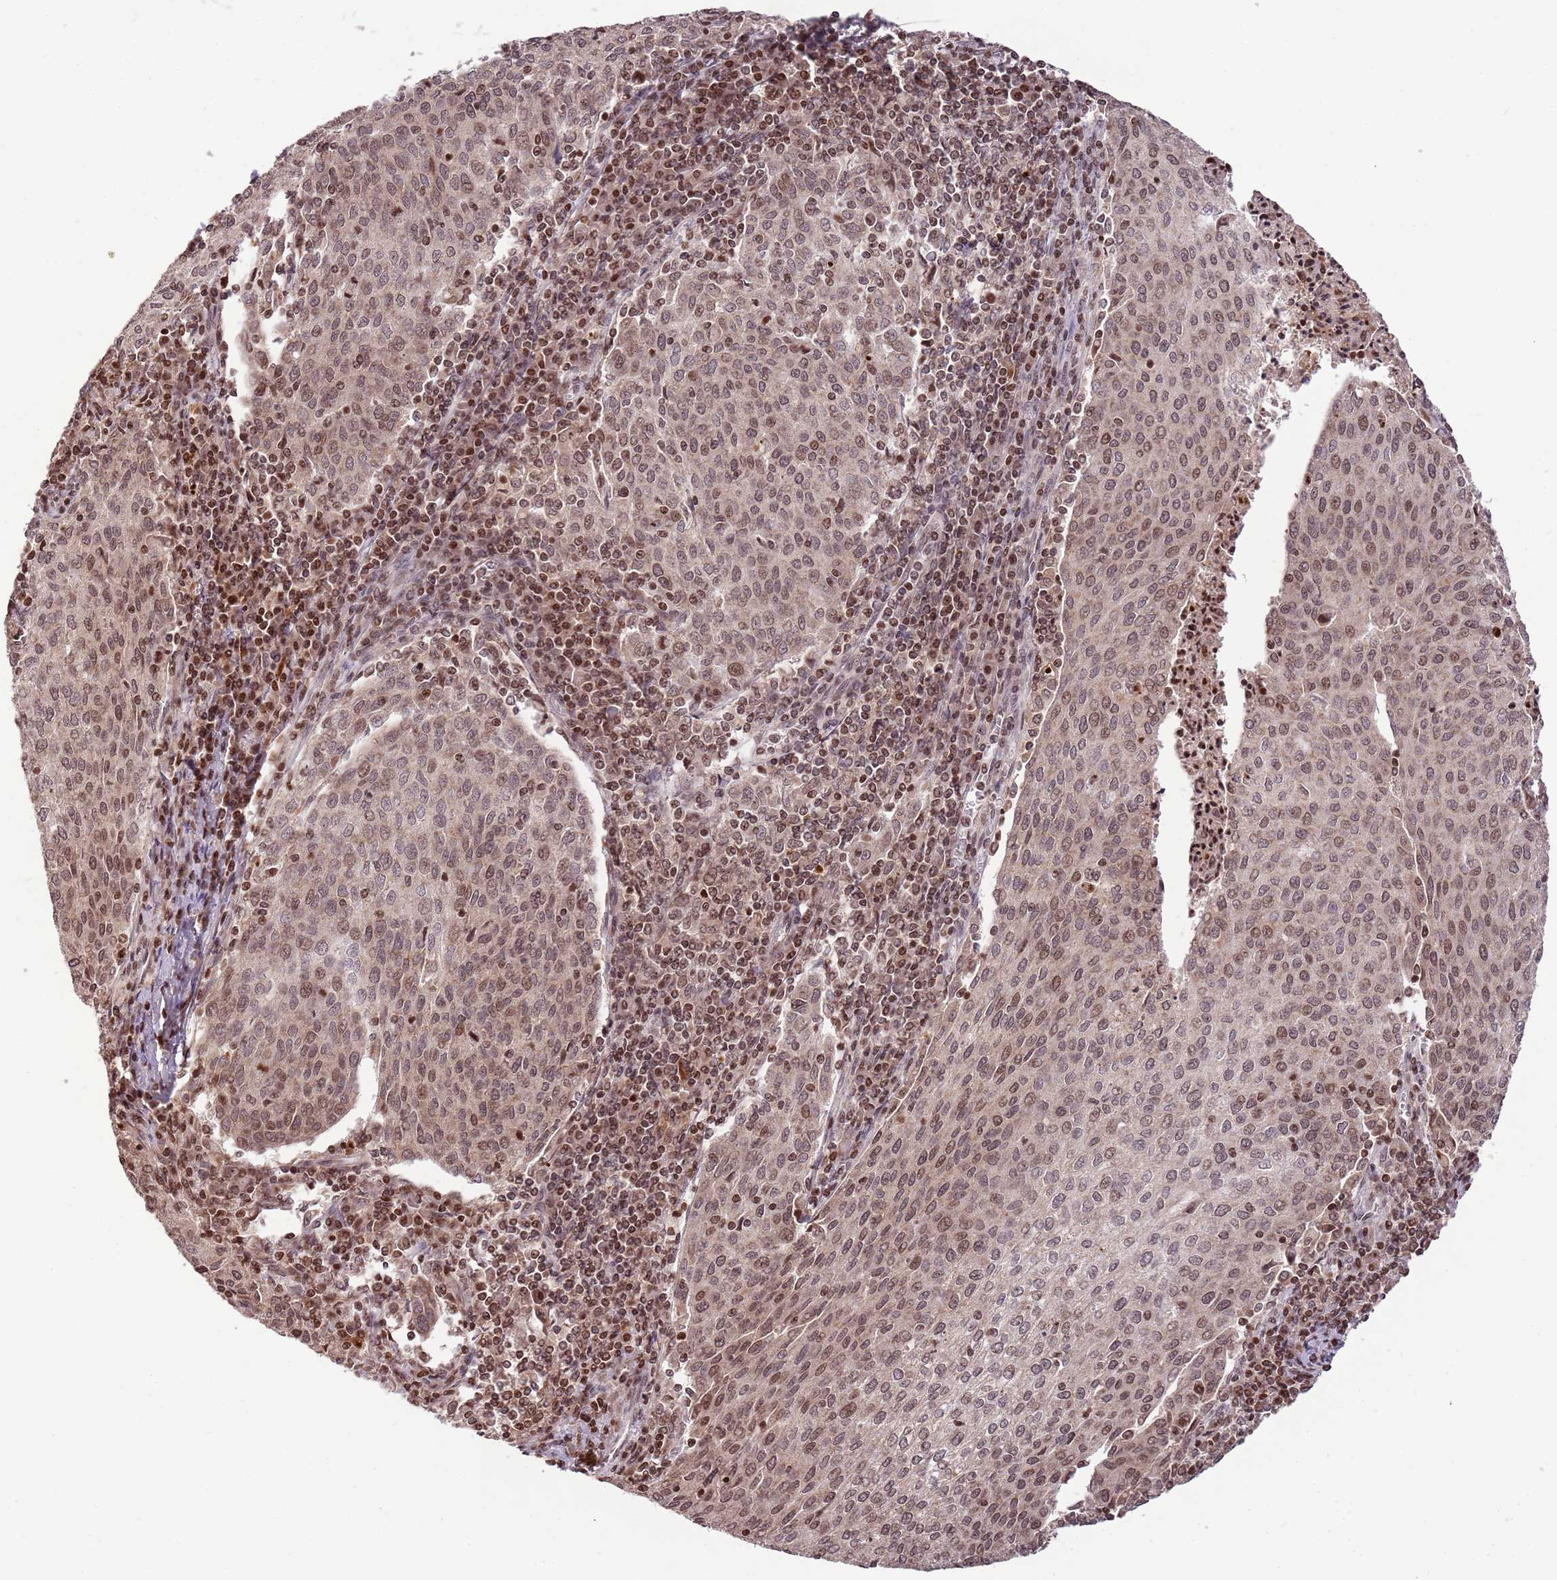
{"staining": {"intensity": "moderate", "quantity": ">75%", "location": "nuclear"}, "tissue": "cervical cancer", "cell_type": "Tumor cells", "image_type": "cancer", "snomed": [{"axis": "morphology", "description": "Squamous cell carcinoma, NOS"}, {"axis": "topography", "description": "Cervix"}], "caption": "A medium amount of moderate nuclear staining is appreciated in approximately >75% of tumor cells in cervical cancer (squamous cell carcinoma) tissue.", "gene": "SAMSN1", "patient": {"sex": "female", "age": 46}}